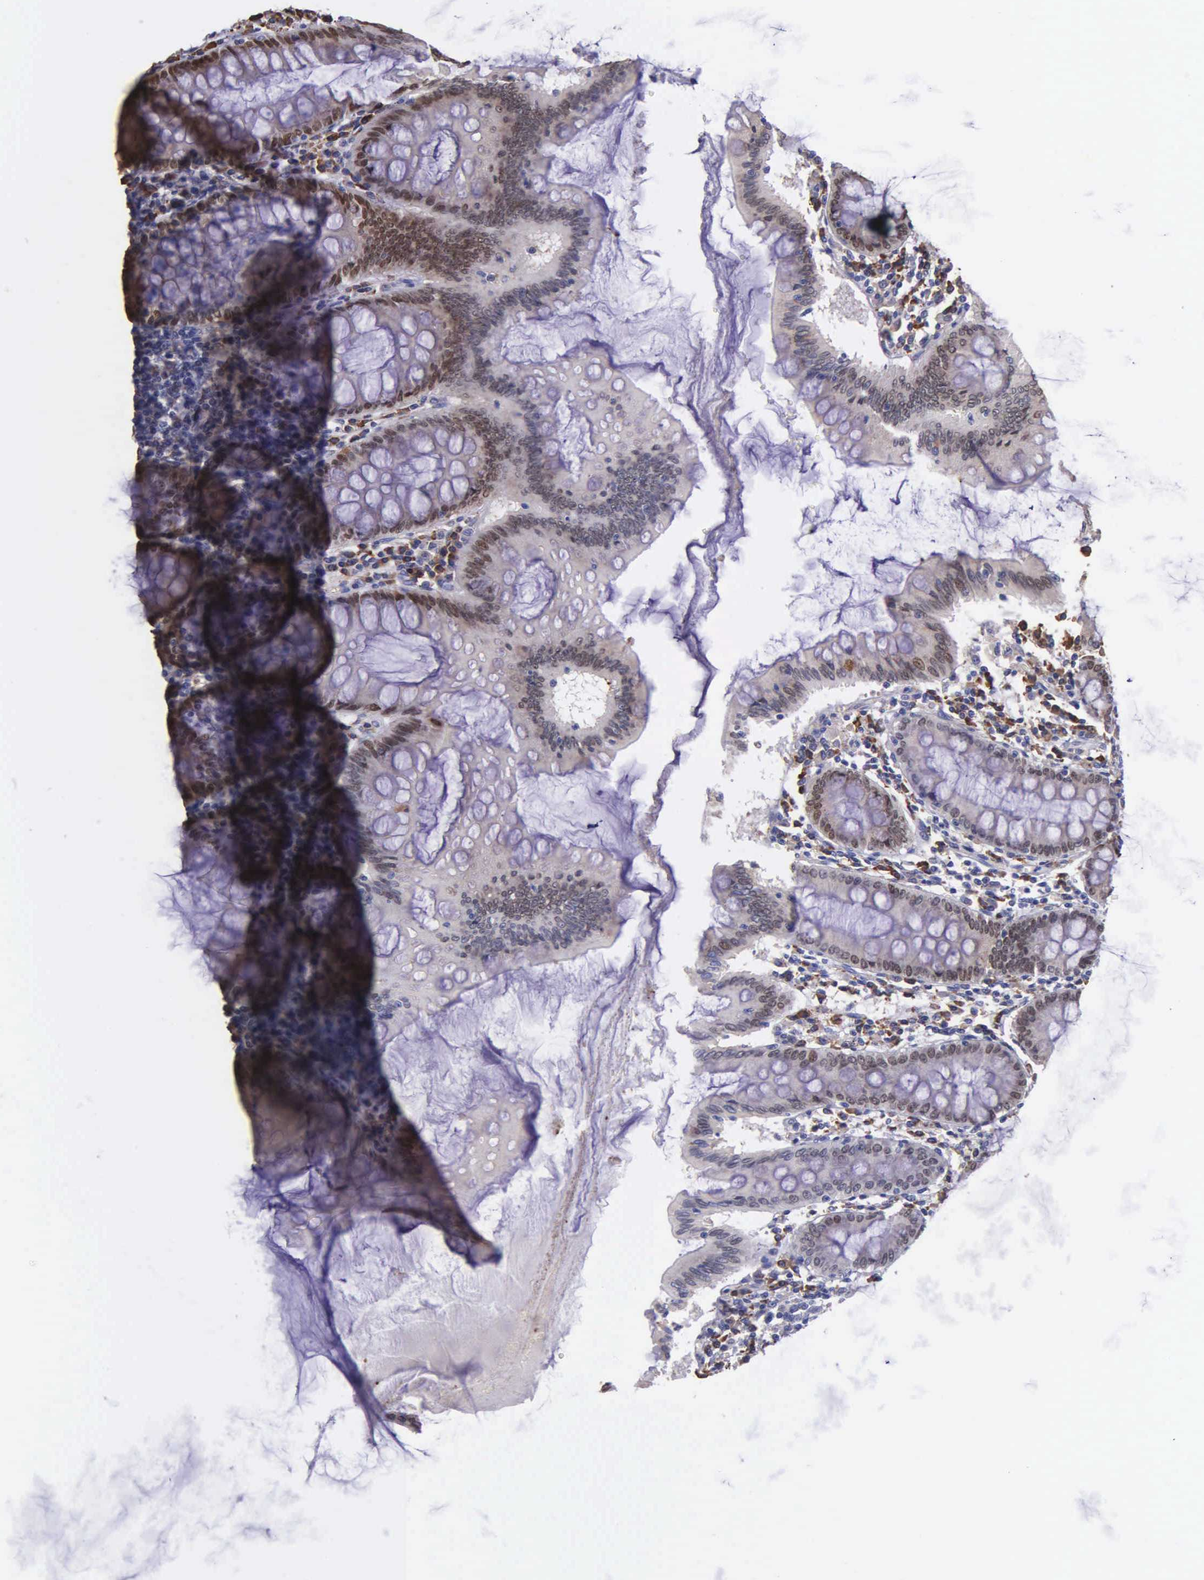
{"staining": {"intensity": "negative", "quantity": "none", "location": "none"}, "tissue": "colon", "cell_type": "Endothelial cells", "image_type": "normal", "snomed": [{"axis": "morphology", "description": "Normal tissue, NOS"}, {"axis": "topography", "description": "Colon"}], "caption": "IHC photomicrograph of unremarkable colon: colon stained with DAB displays no significant protein positivity in endothelial cells.", "gene": "ZC3H12B", "patient": {"sex": "male", "age": 62}}